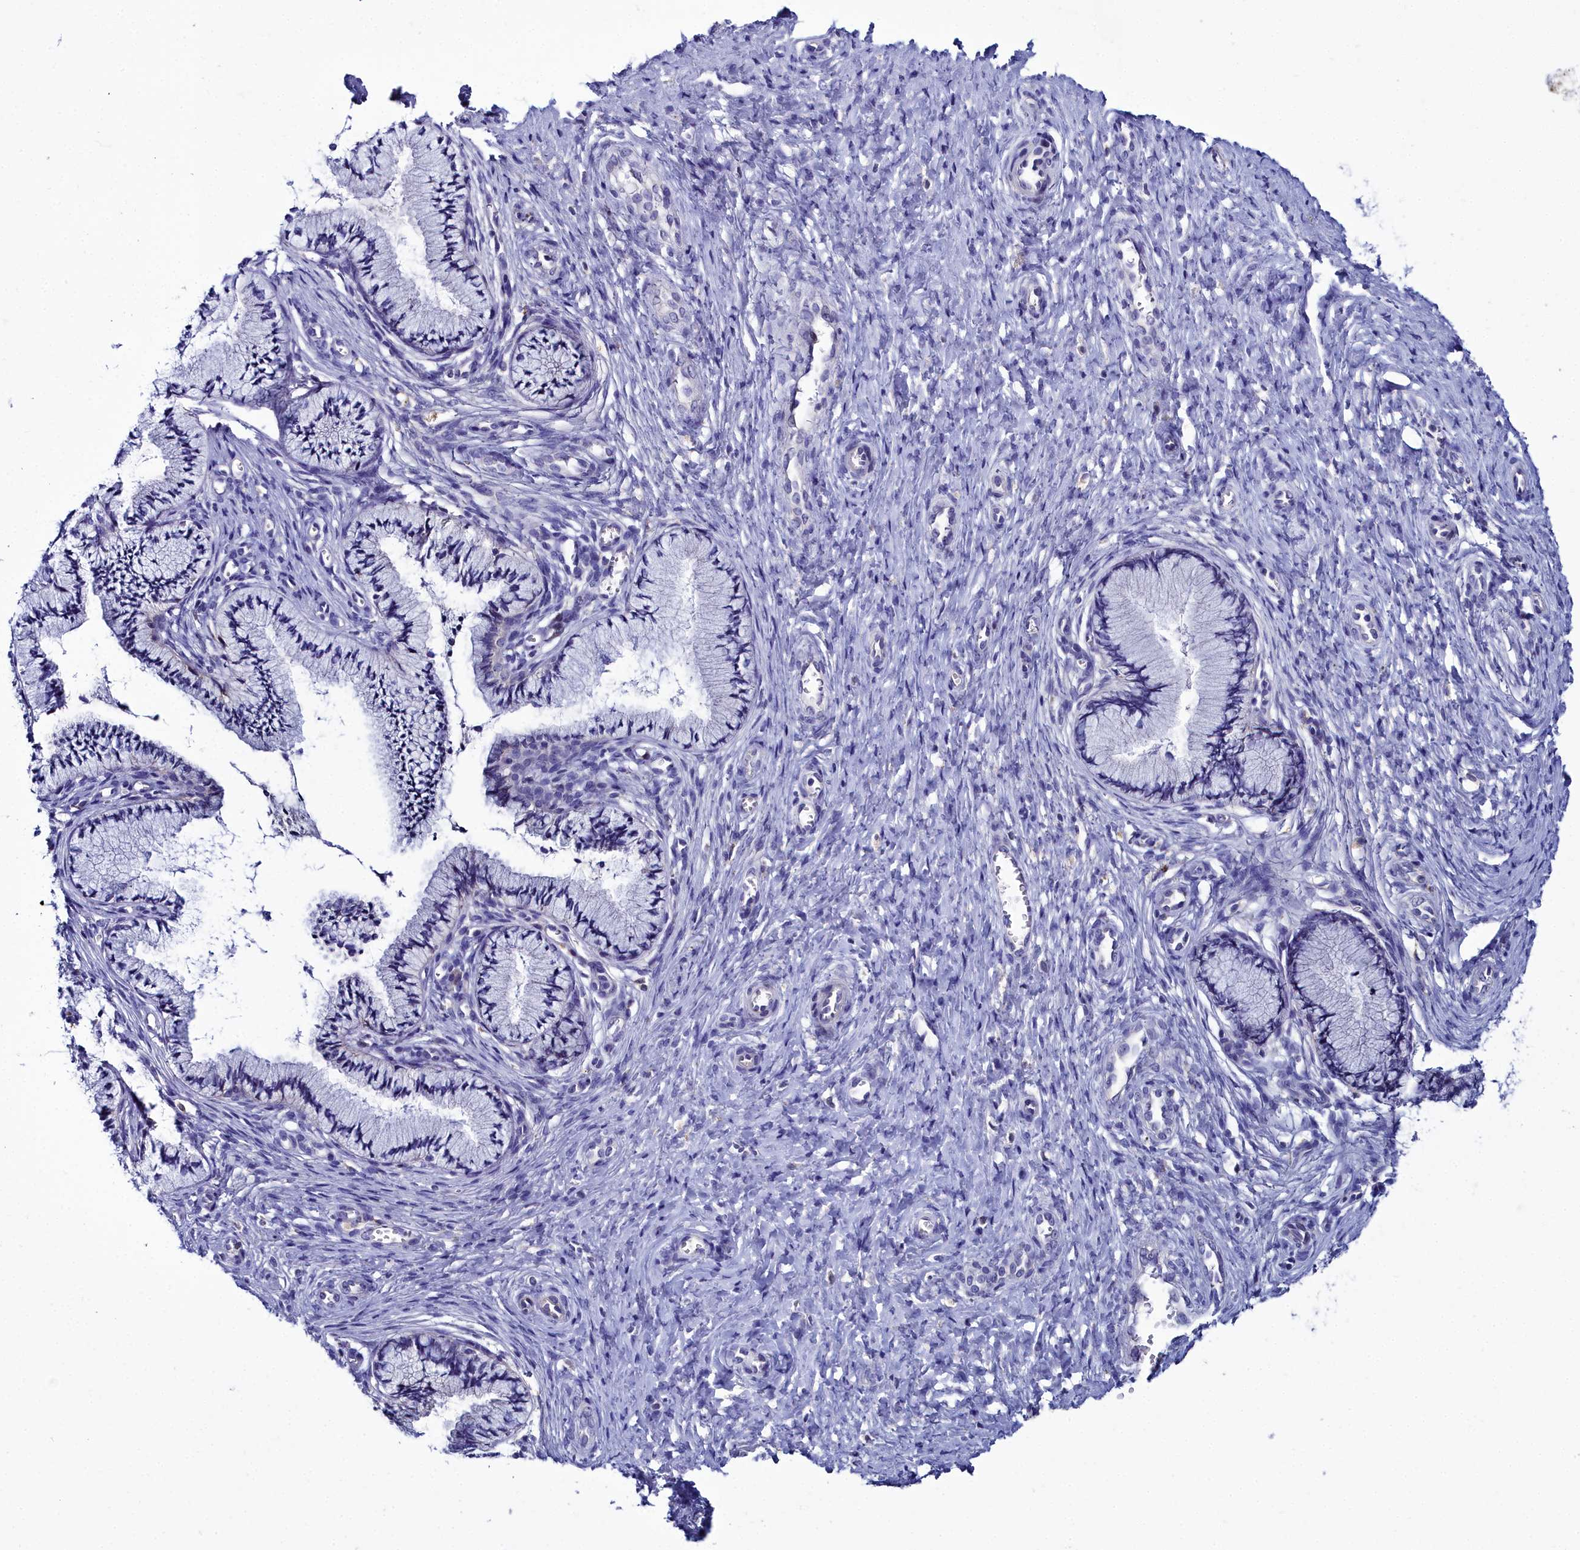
{"staining": {"intensity": "weak", "quantity": "25%-75%", "location": "cytoplasmic/membranous"}, "tissue": "cervix", "cell_type": "Glandular cells", "image_type": "normal", "snomed": [{"axis": "morphology", "description": "Normal tissue, NOS"}, {"axis": "topography", "description": "Cervix"}], "caption": "Benign cervix shows weak cytoplasmic/membranous positivity in about 25%-75% of glandular cells, visualized by immunohistochemistry.", "gene": "ELAPOR2", "patient": {"sex": "female", "age": 36}}